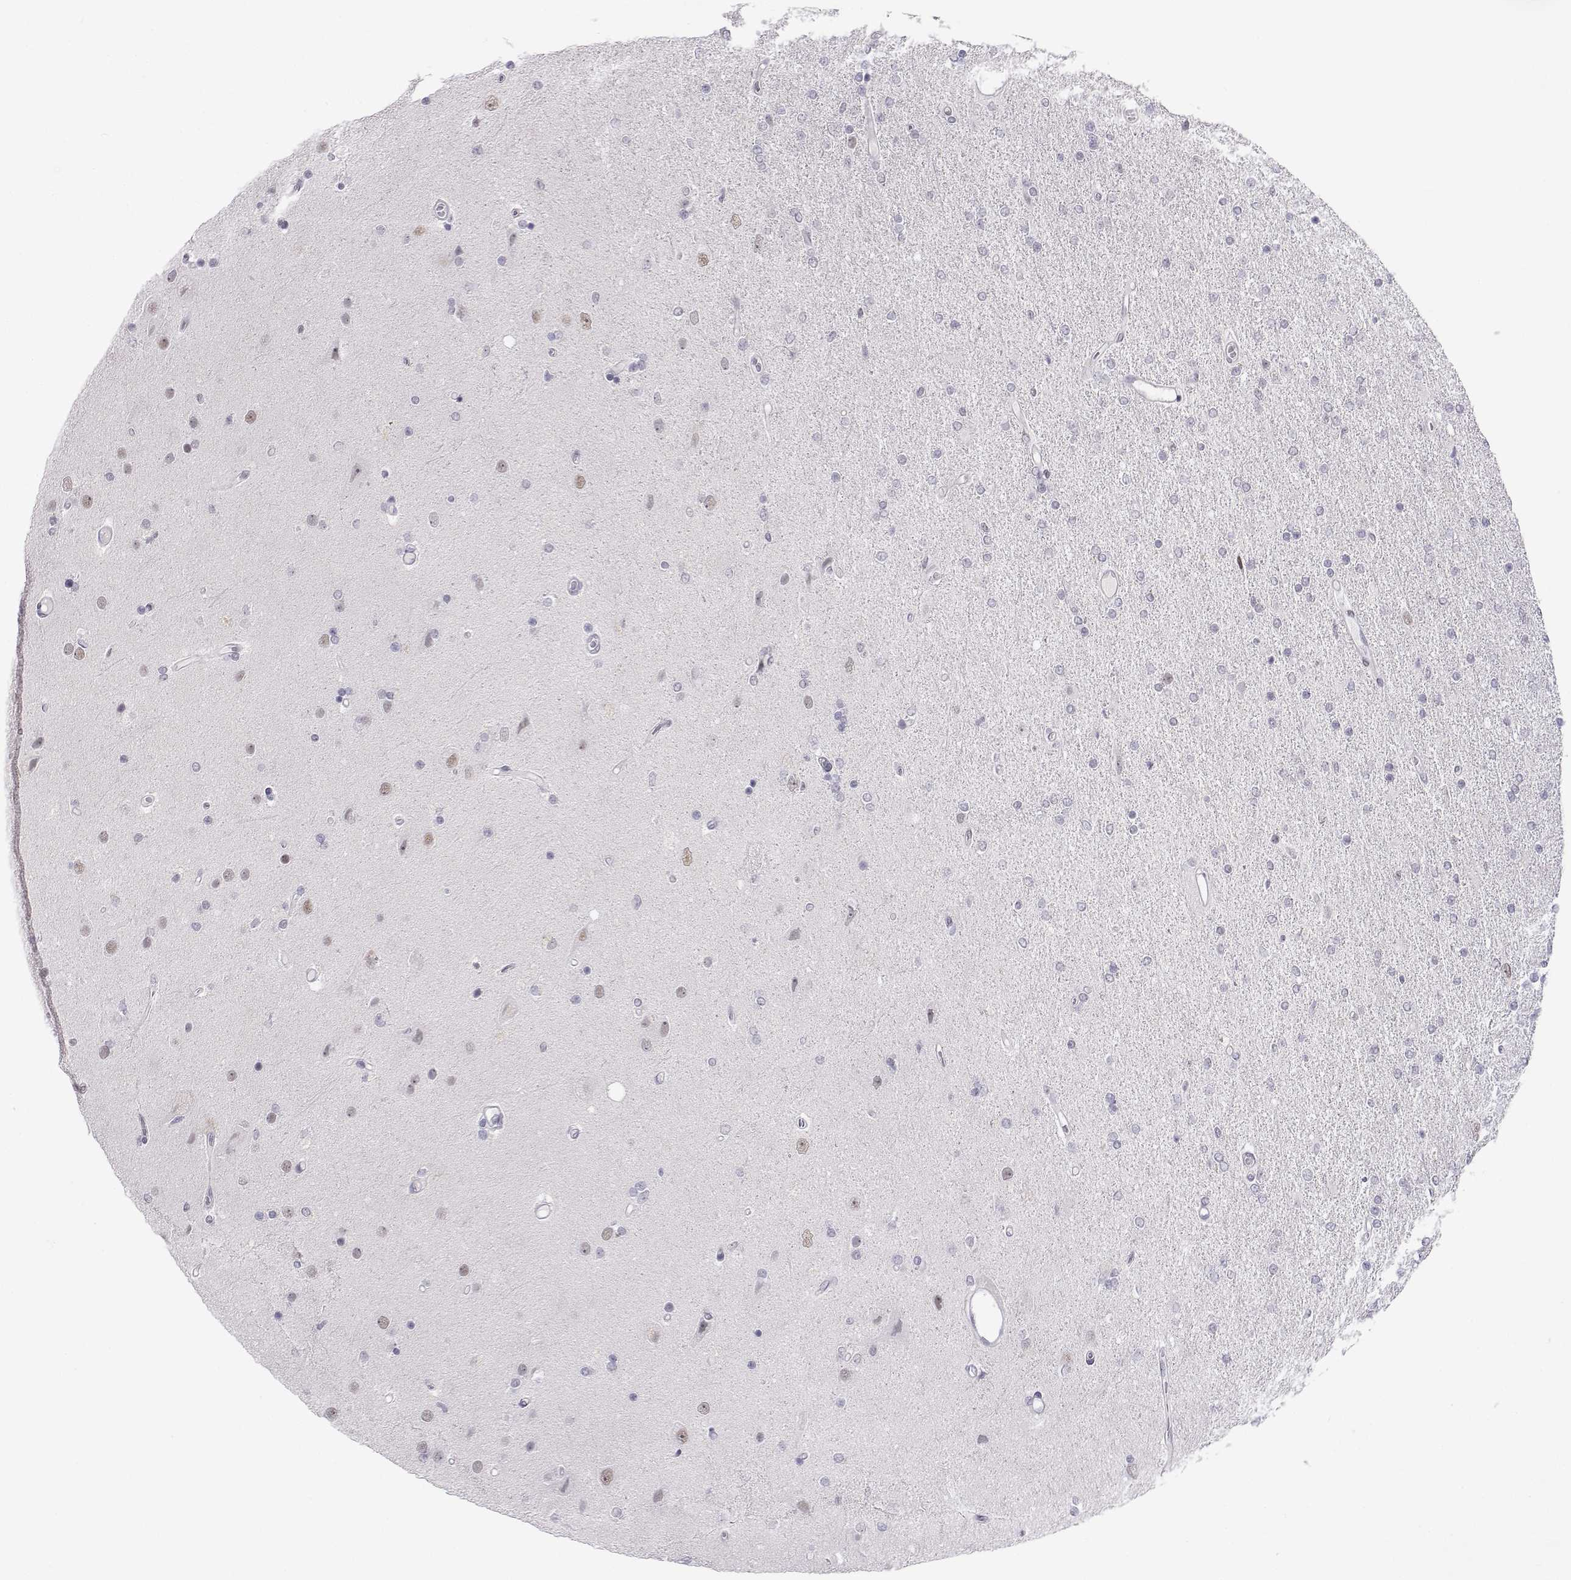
{"staining": {"intensity": "negative", "quantity": "none", "location": "none"}, "tissue": "glioma", "cell_type": "Tumor cells", "image_type": "cancer", "snomed": [{"axis": "morphology", "description": "Glioma, malignant, High grade"}, {"axis": "topography", "description": "Cerebral cortex"}], "caption": "DAB (3,3'-diaminobenzidine) immunohistochemical staining of malignant glioma (high-grade) exhibits no significant positivity in tumor cells.", "gene": "MED26", "patient": {"sex": "male", "age": 70}}